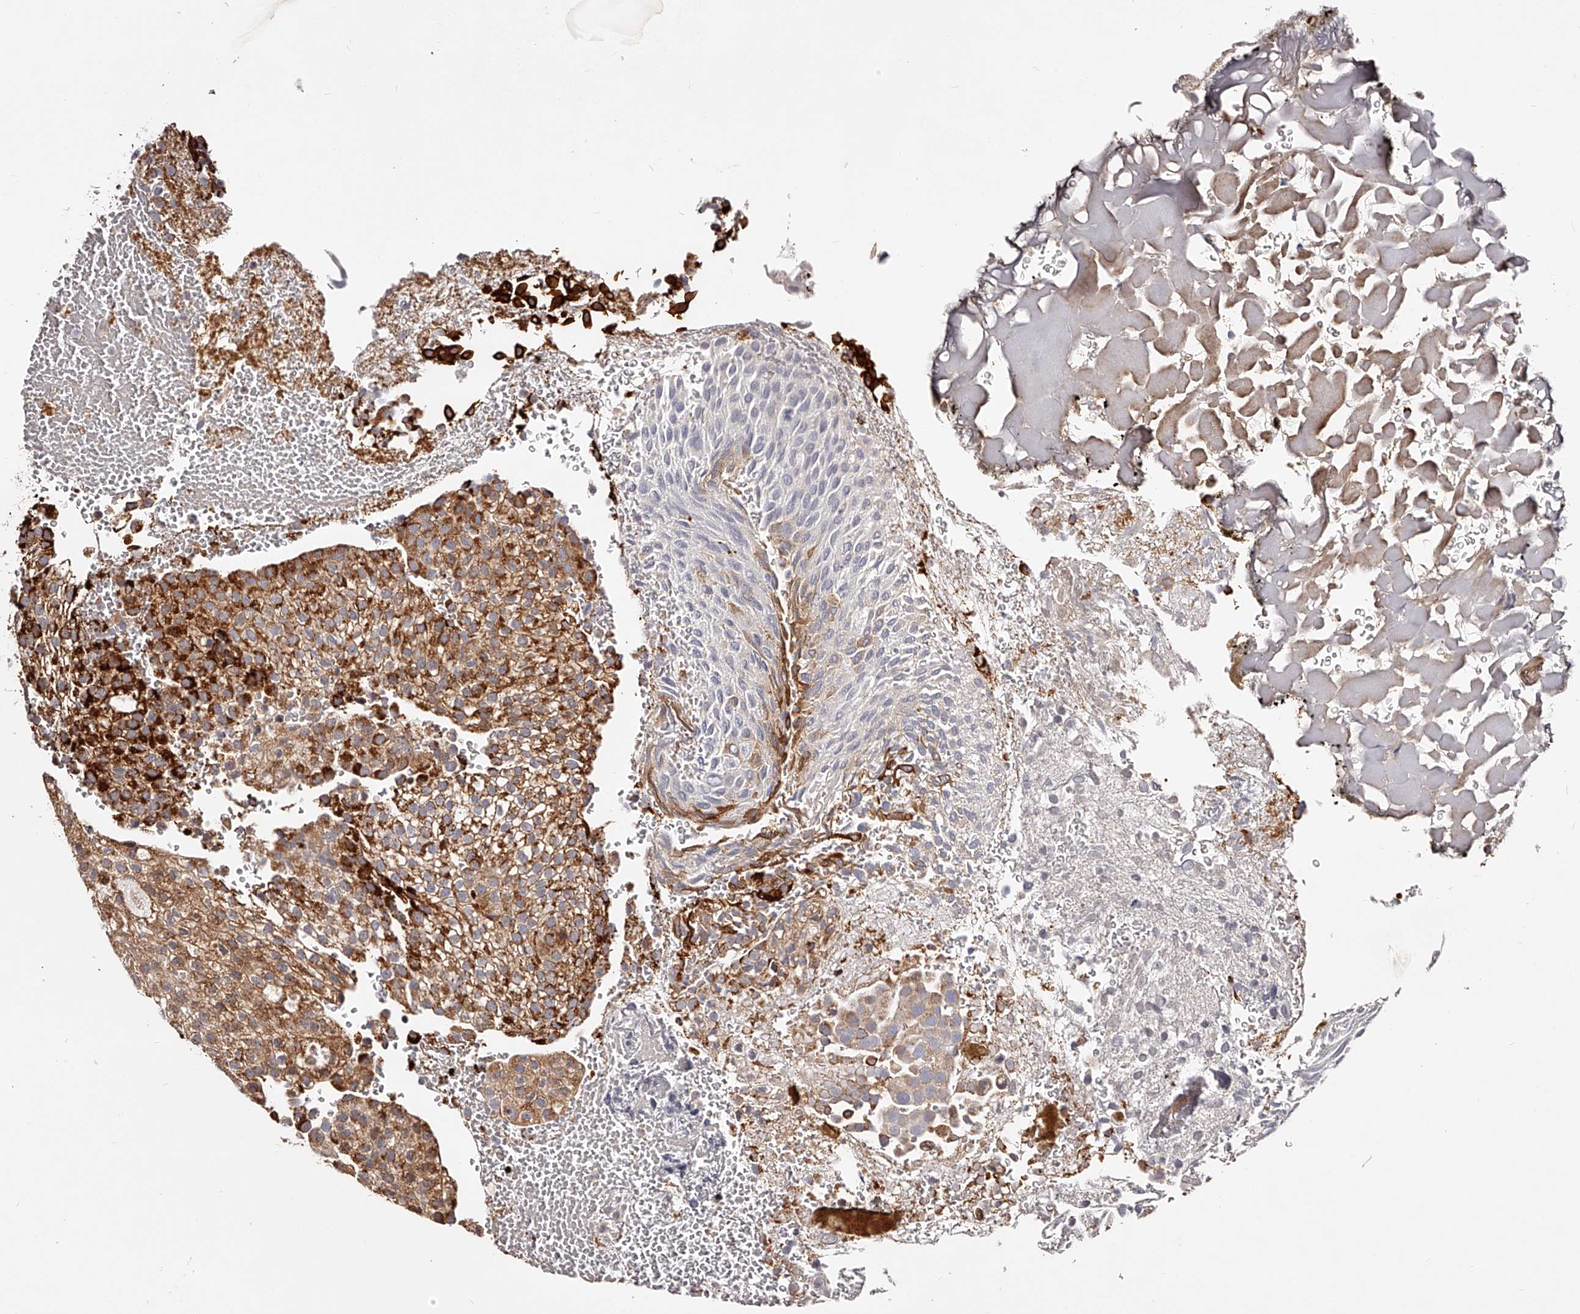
{"staining": {"intensity": "moderate", "quantity": "25%-75%", "location": "cytoplasmic/membranous"}, "tissue": "urothelial cancer", "cell_type": "Tumor cells", "image_type": "cancer", "snomed": [{"axis": "morphology", "description": "Urothelial carcinoma, Low grade"}, {"axis": "topography", "description": "Urinary bladder"}], "caption": "Immunohistochemical staining of human urothelial cancer exhibits medium levels of moderate cytoplasmic/membranous protein expression in approximately 25%-75% of tumor cells.", "gene": "ZNF502", "patient": {"sex": "male", "age": 78}}